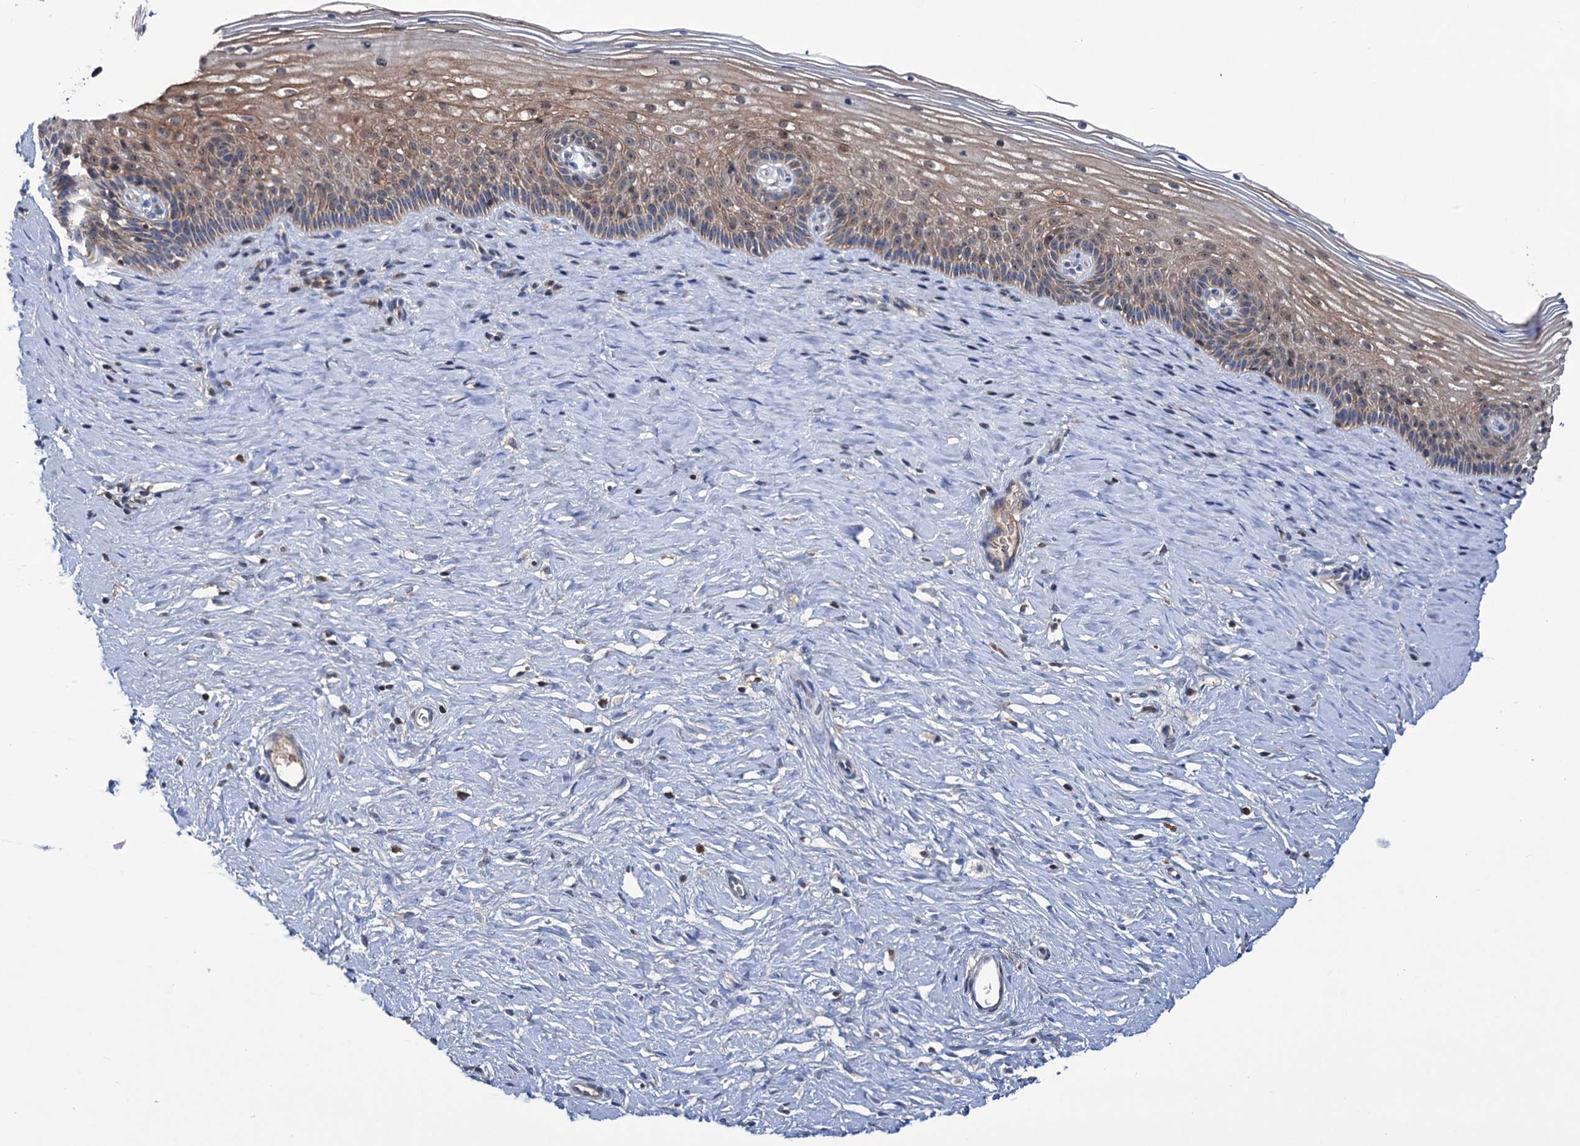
{"staining": {"intensity": "negative", "quantity": "none", "location": "none"}, "tissue": "cervix", "cell_type": "Glandular cells", "image_type": "normal", "snomed": [{"axis": "morphology", "description": "Normal tissue, NOS"}, {"axis": "topography", "description": "Cervix"}], "caption": "A high-resolution image shows immunohistochemistry staining of unremarkable cervix, which exhibits no significant expression in glandular cells. (DAB immunohistochemistry visualized using brightfield microscopy, high magnification).", "gene": "HTR3B", "patient": {"sex": "female", "age": 33}}